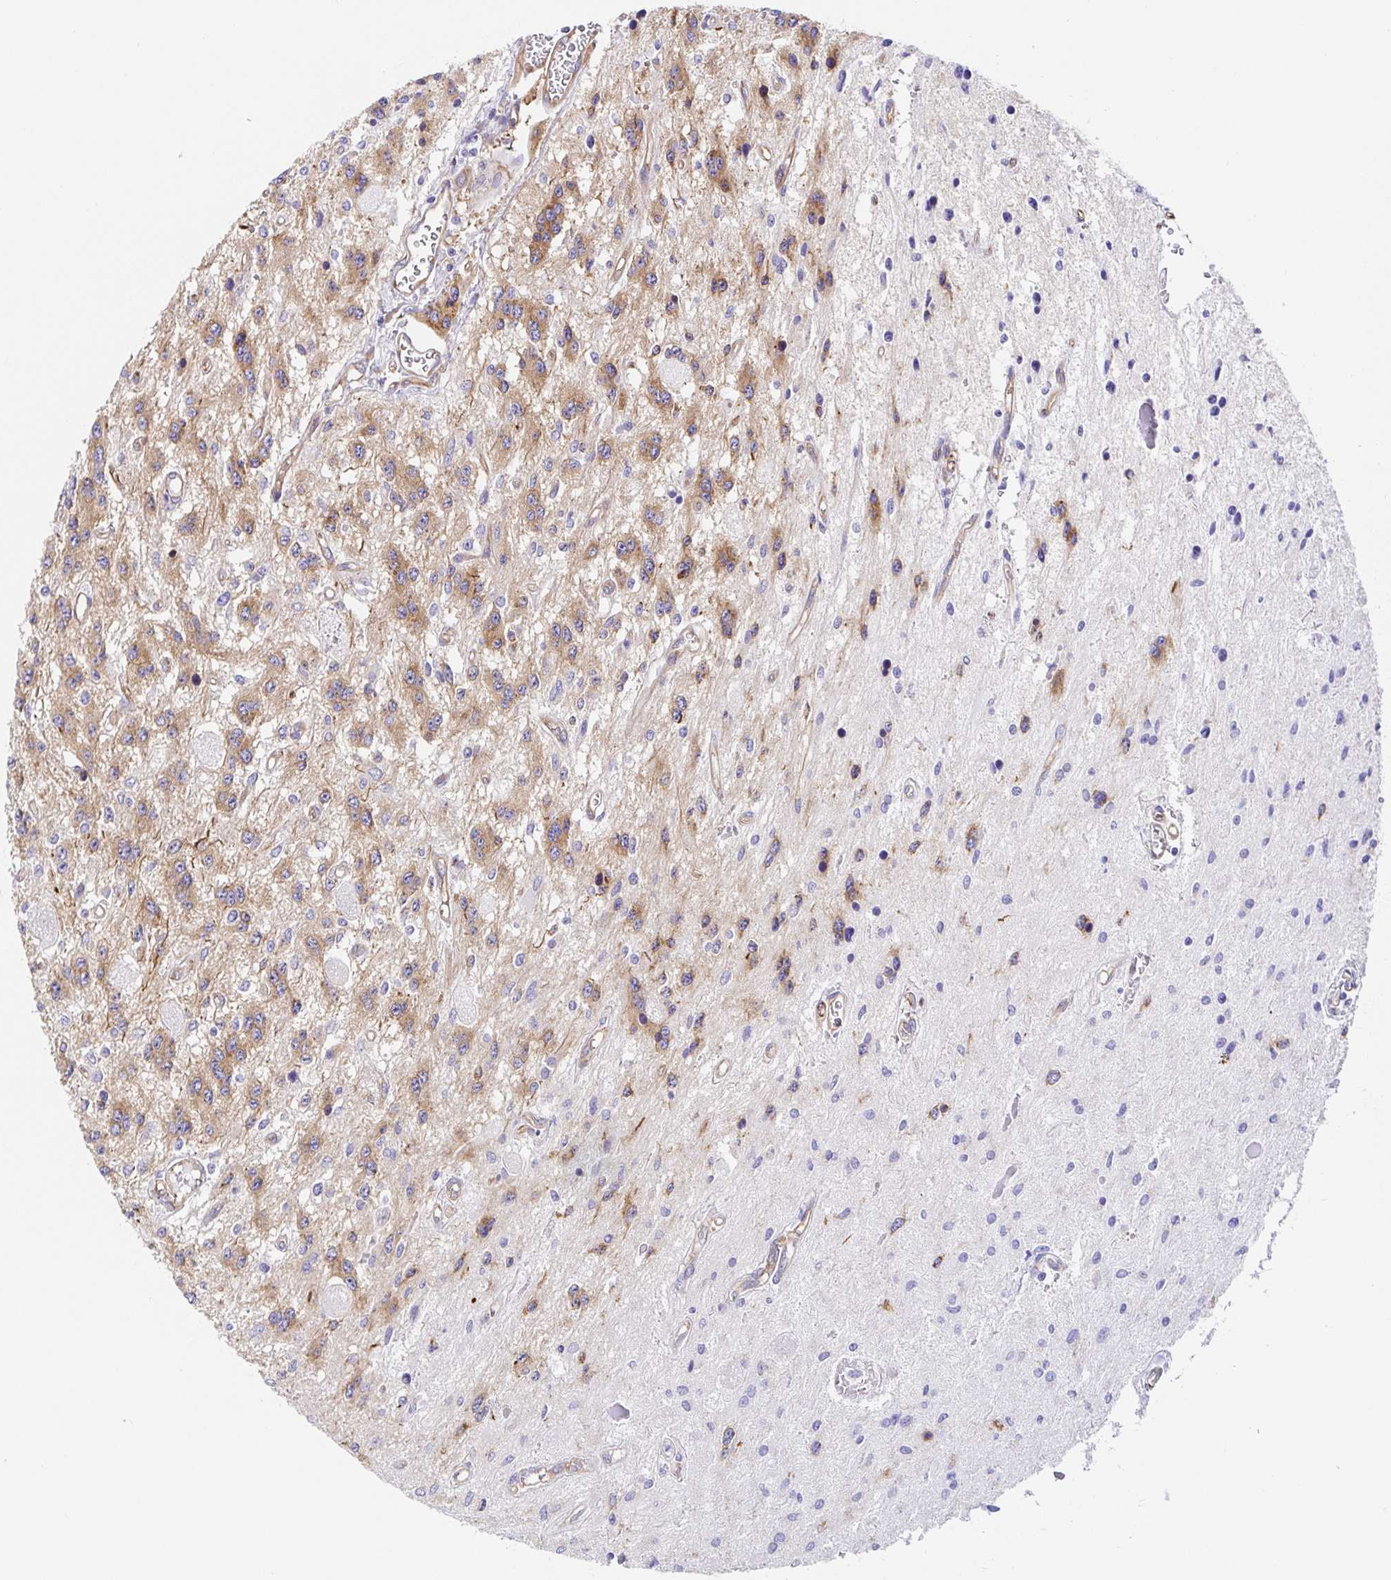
{"staining": {"intensity": "moderate", "quantity": ">75%", "location": "cytoplasmic/membranous"}, "tissue": "glioma", "cell_type": "Tumor cells", "image_type": "cancer", "snomed": [{"axis": "morphology", "description": "Glioma, malignant, Low grade"}, {"axis": "topography", "description": "Cerebellum"}], "caption": "A high-resolution histopathology image shows IHC staining of malignant low-grade glioma, which reveals moderate cytoplasmic/membranous expression in about >75% of tumor cells. (Brightfield microscopy of DAB IHC at high magnification).", "gene": "DOCK1", "patient": {"sex": "female", "age": 14}}